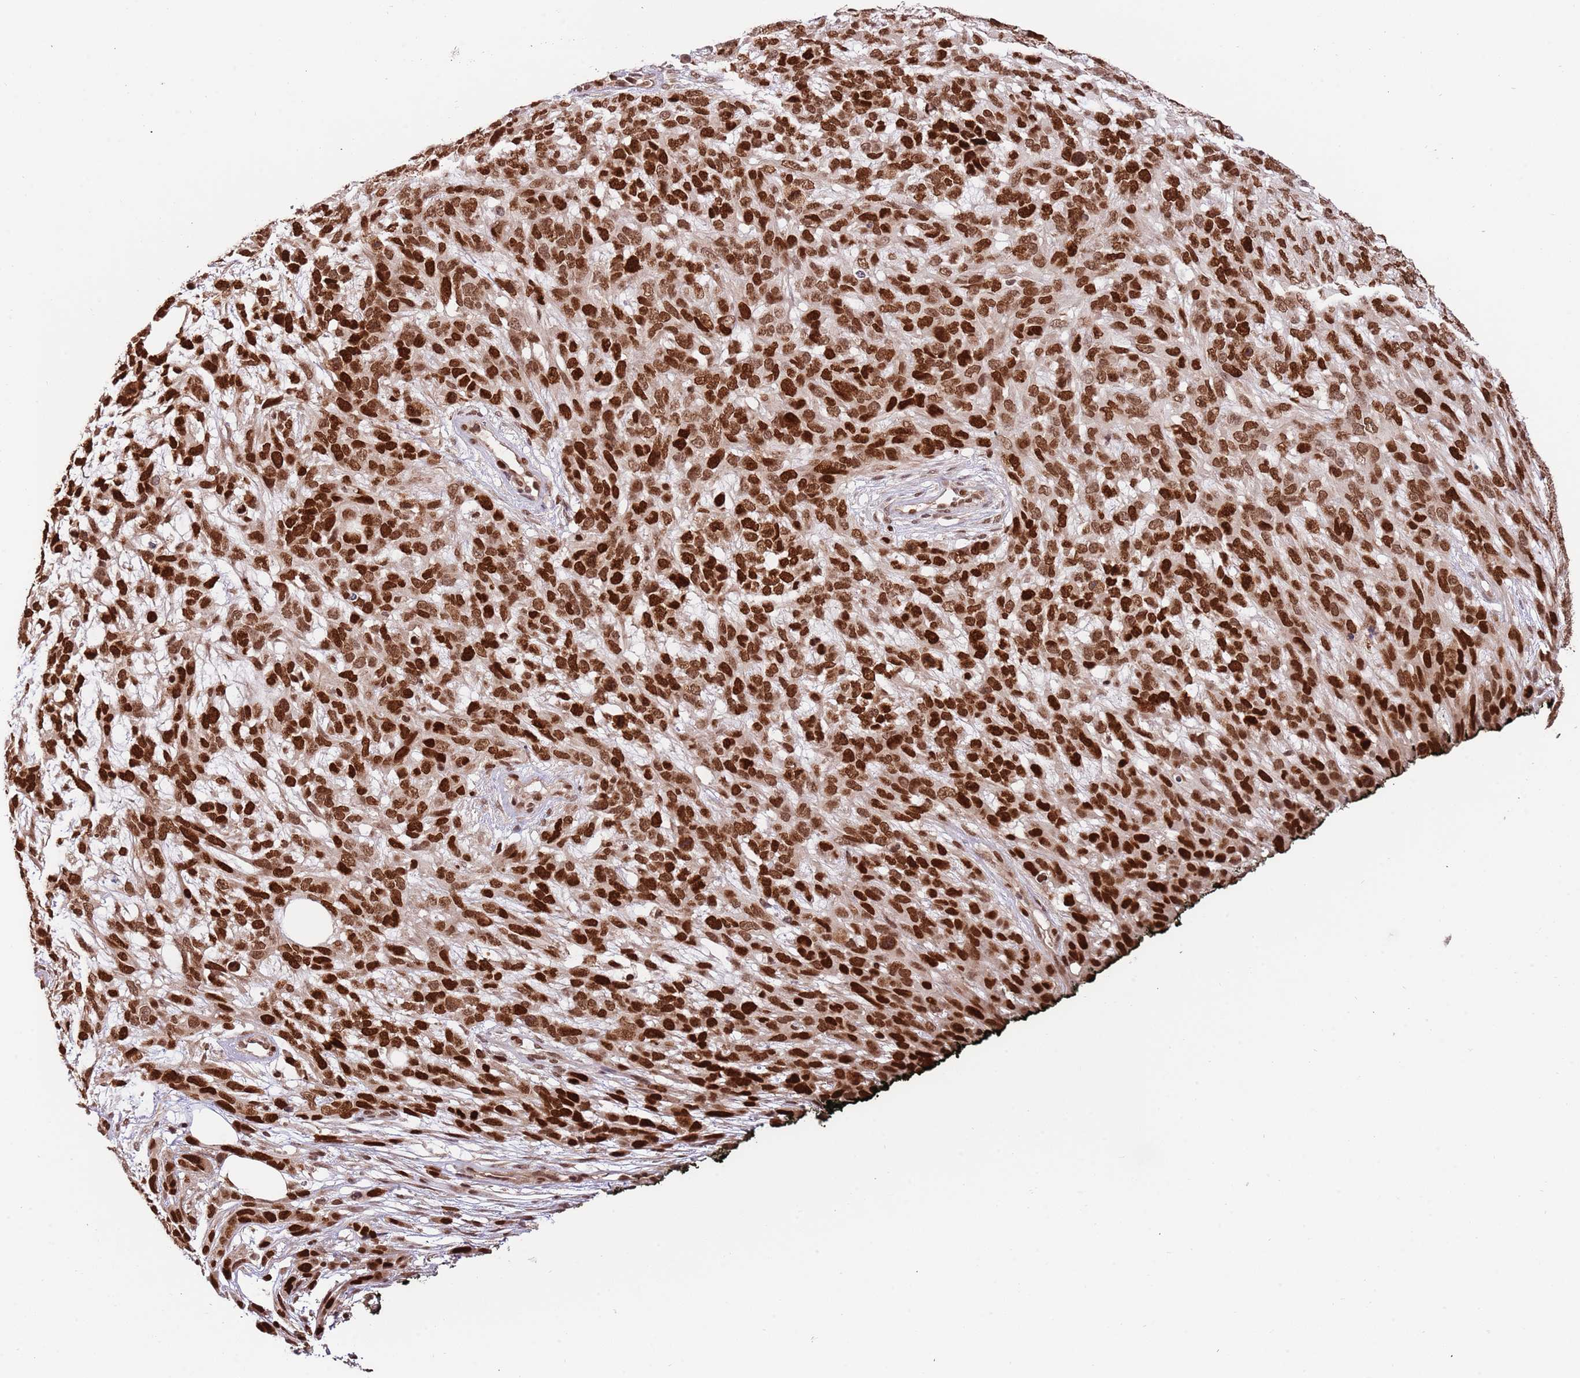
{"staining": {"intensity": "strong", "quantity": ">75%", "location": "nuclear"}, "tissue": "melanoma", "cell_type": "Tumor cells", "image_type": "cancer", "snomed": [{"axis": "morphology", "description": "Normal morphology"}, {"axis": "morphology", "description": "Malignant melanoma, NOS"}, {"axis": "topography", "description": "Skin"}], "caption": "Malignant melanoma tissue exhibits strong nuclear expression in about >75% of tumor cells, visualized by immunohistochemistry.", "gene": "RIF1", "patient": {"sex": "female", "age": 72}}